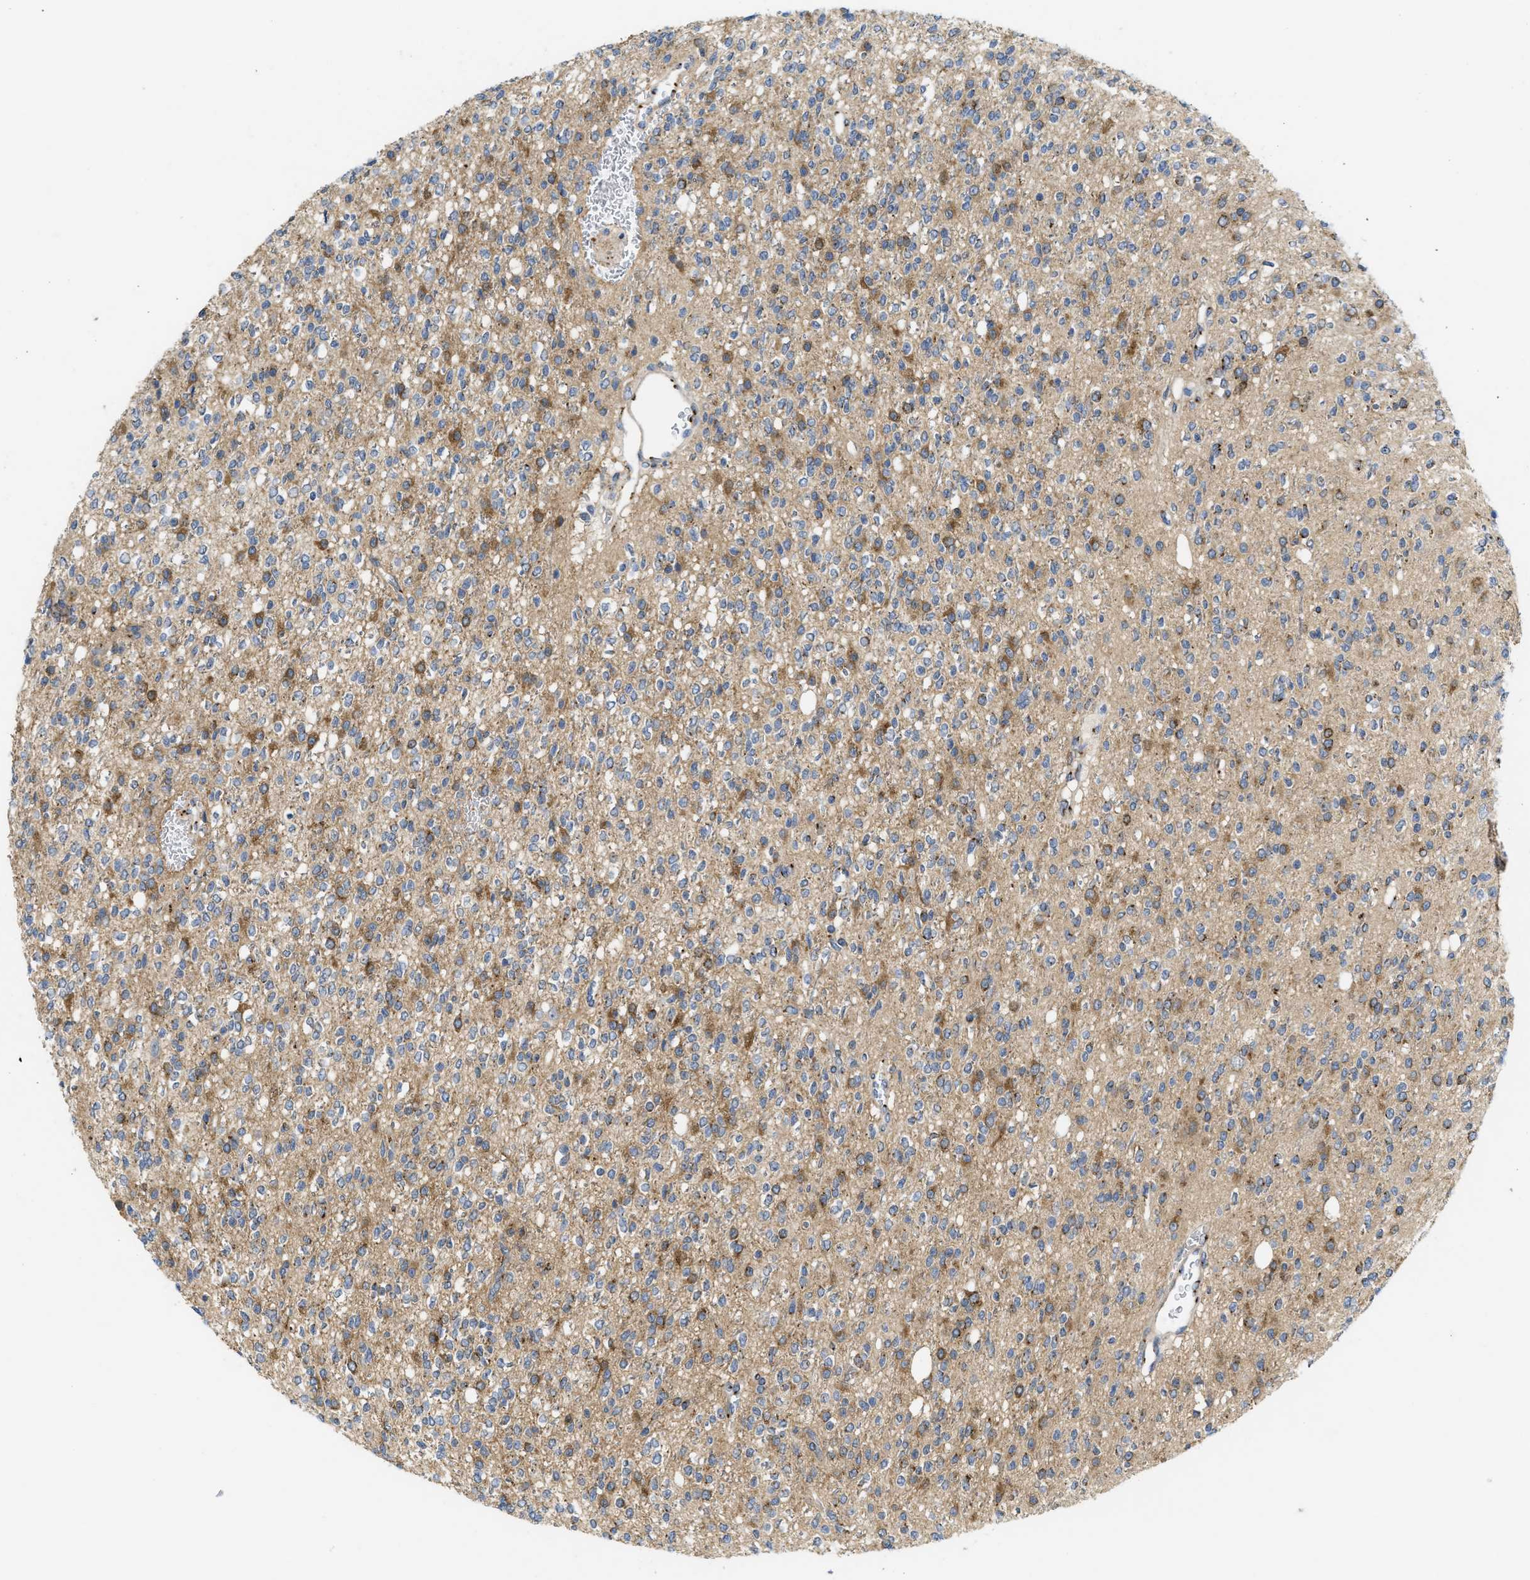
{"staining": {"intensity": "moderate", "quantity": ">75%", "location": "cytoplasmic/membranous"}, "tissue": "glioma", "cell_type": "Tumor cells", "image_type": "cancer", "snomed": [{"axis": "morphology", "description": "Glioma, malignant, High grade"}, {"axis": "topography", "description": "Brain"}], "caption": "IHC (DAB) staining of glioma exhibits moderate cytoplasmic/membranous protein positivity in about >75% of tumor cells.", "gene": "ZNF70", "patient": {"sex": "male", "age": 34}}